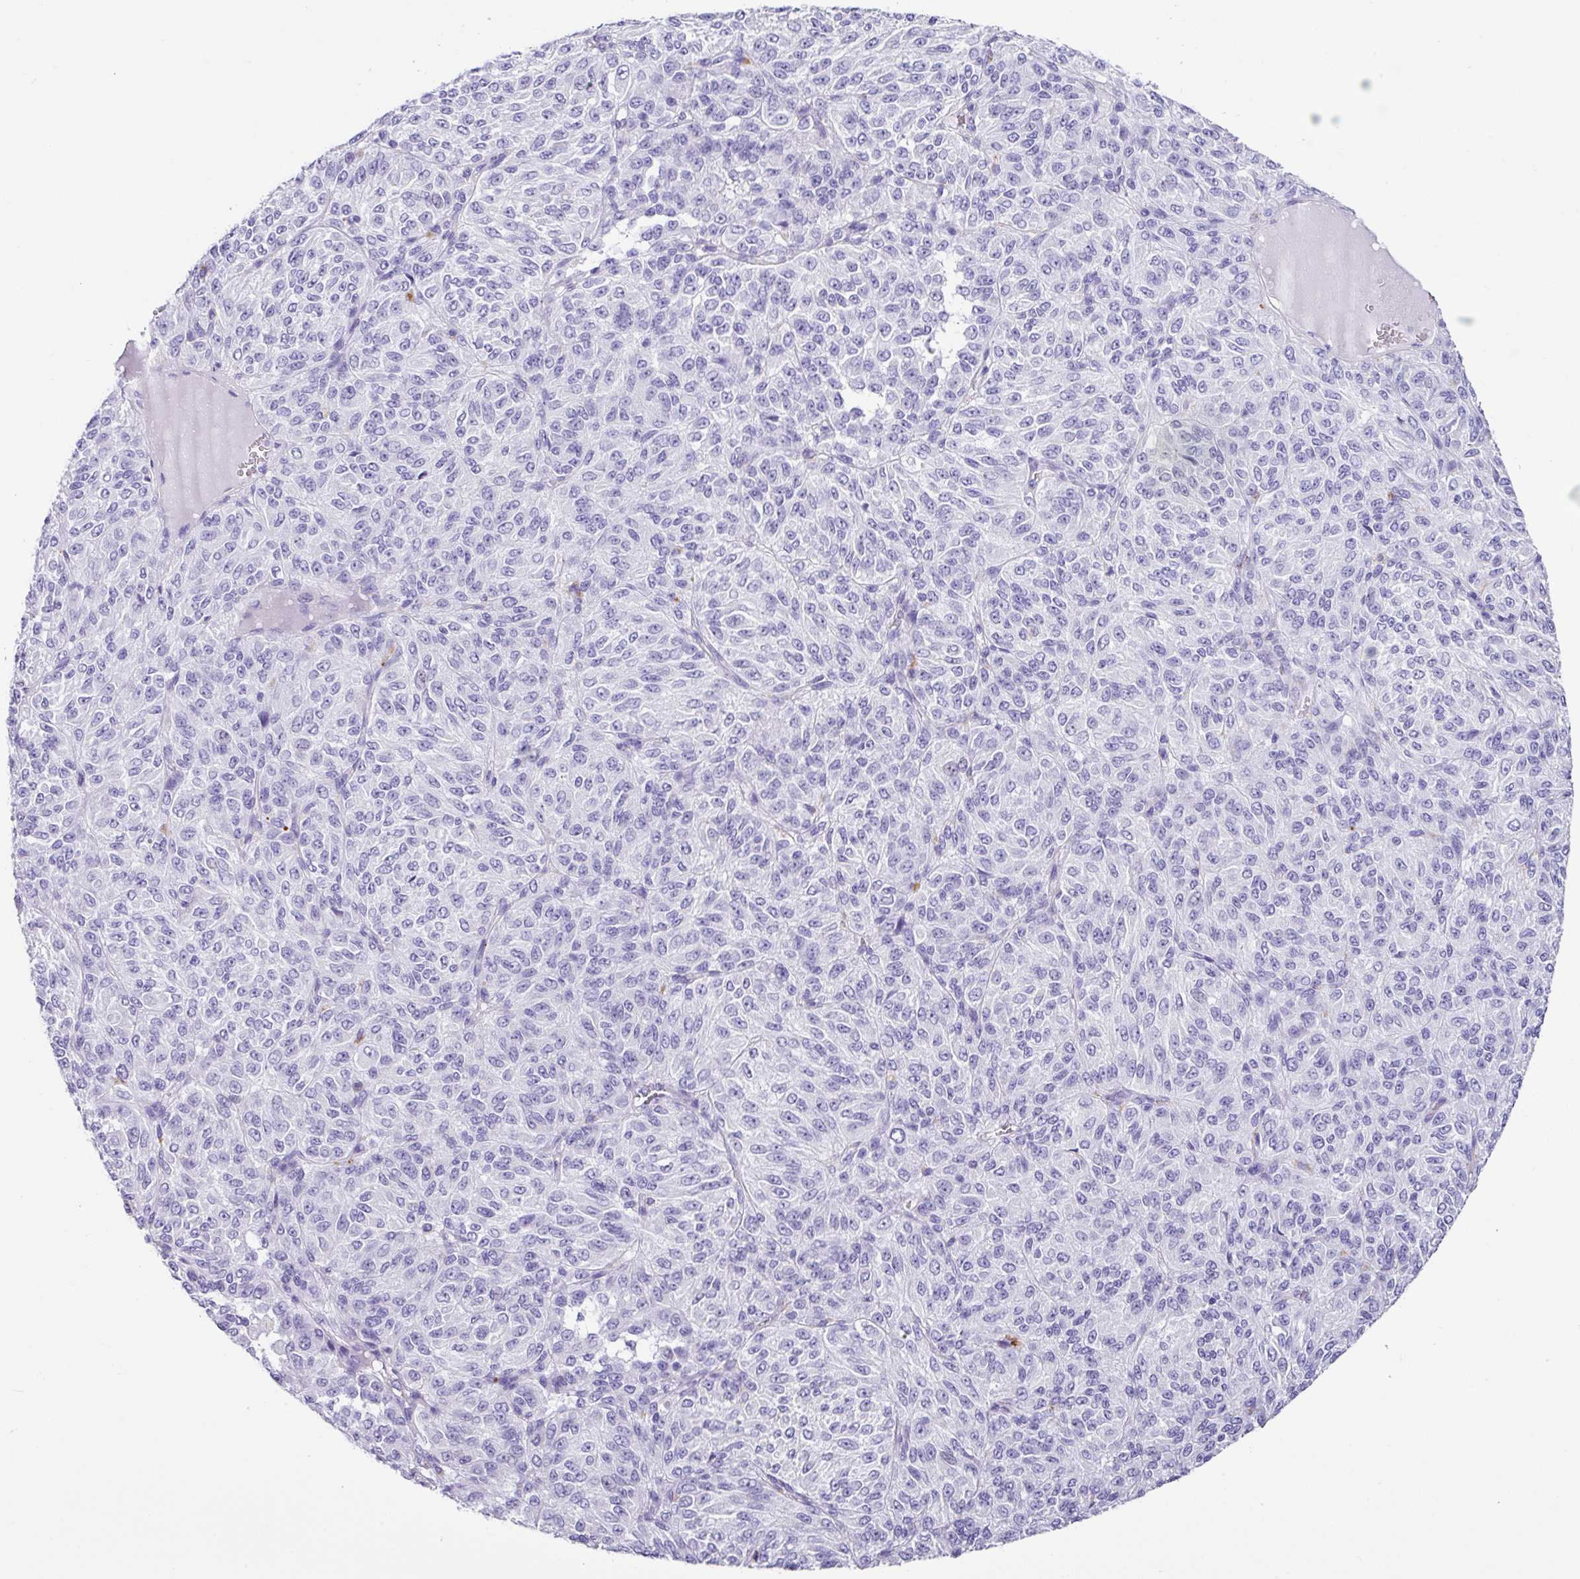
{"staining": {"intensity": "negative", "quantity": "none", "location": "none"}, "tissue": "melanoma", "cell_type": "Tumor cells", "image_type": "cancer", "snomed": [{"axis": "morphology", "description": "Malignant melanoma, Metastatic site"}, {"axis": "topography", "description": "Brain"}], "caption": "A high-resolution photomicrograph shows immunohistochemistry (IHC) staining of malignant melanoma (metastatic site), which demonstrates no significant expression in tumor cells.", "gene": "ZG16", "patient": {"sex": "female", "age": 56}}